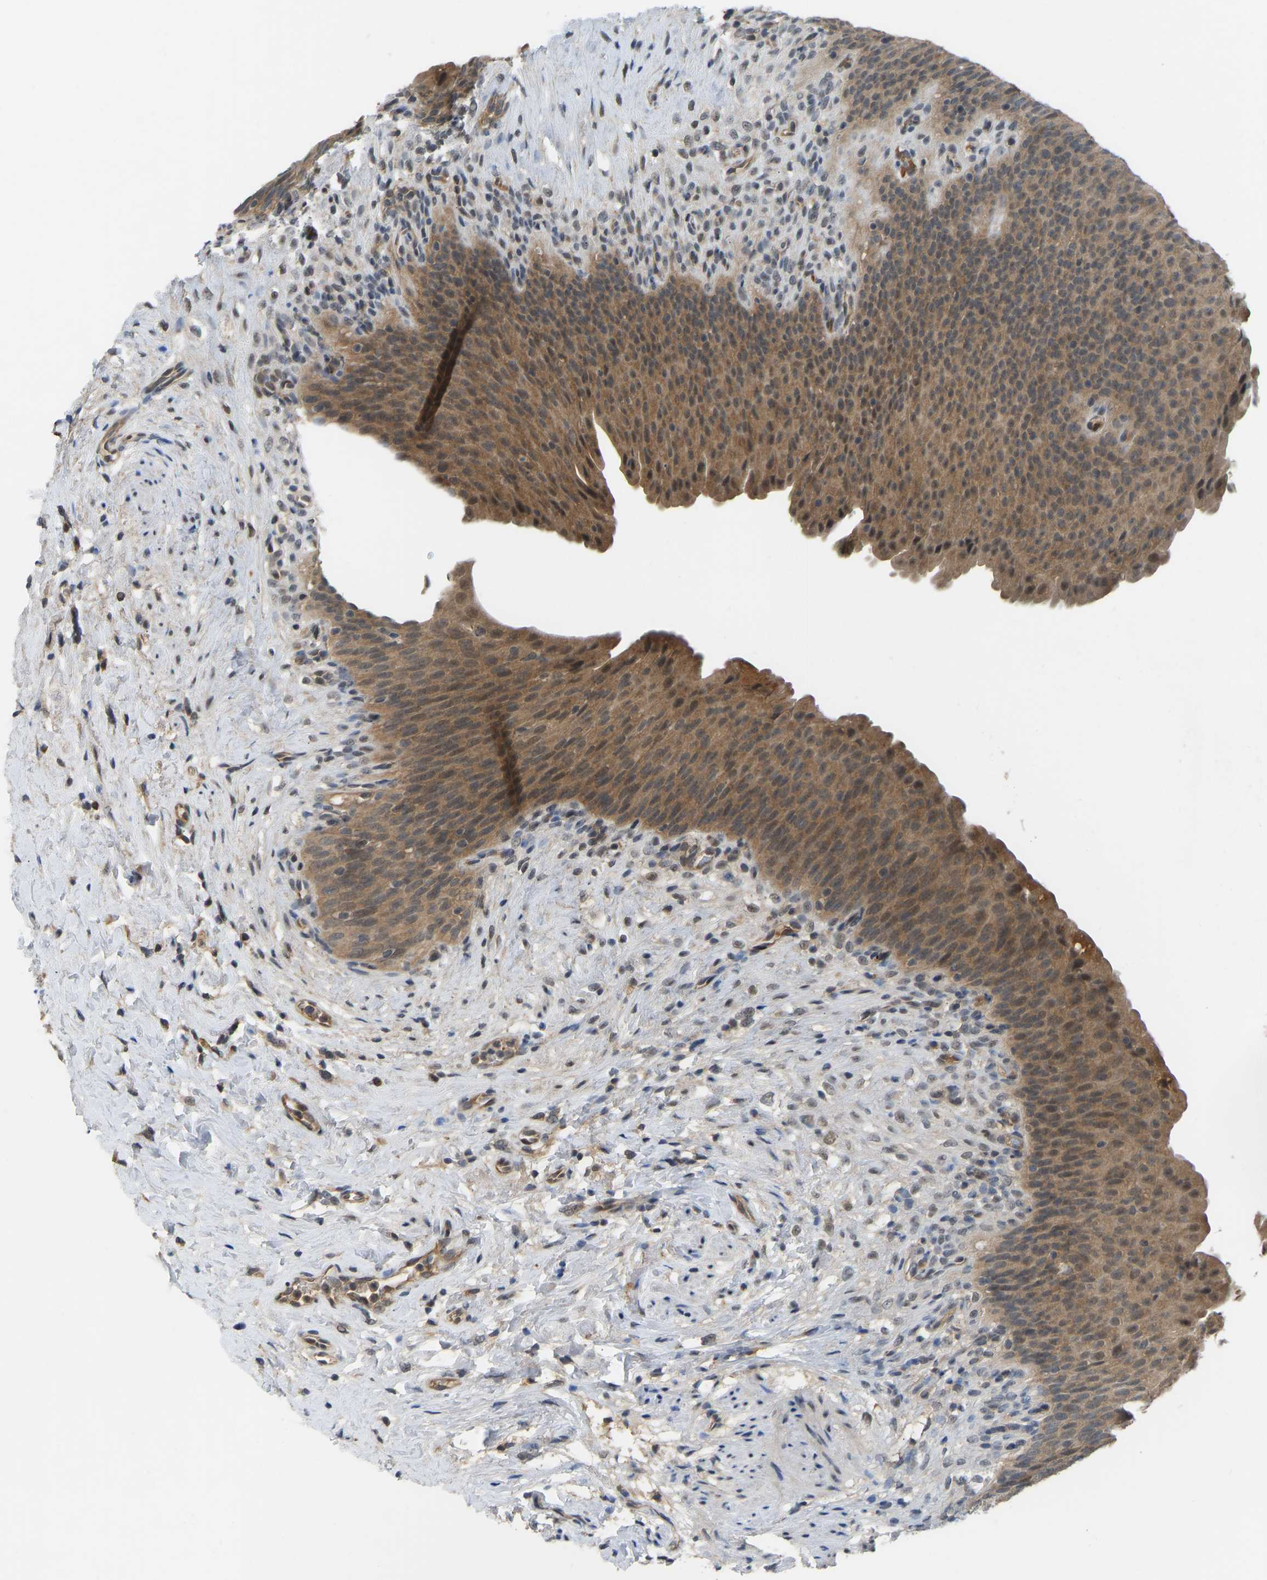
{"staining": {"intensity": "moderate", "quantity": ">75%", "location": "cytoplasmic/membranous,nuclear"}, "tissue": "urinary bladder", "cell_type": "Urothelial cells", "image_type": "normal", "snomed": [{"axis": "morphology", "description": "Normal tissue, NOS"}, {"axis": "topography", "description": "Urinary bladder"}], "caption": "Approximately >75% of urothelial cells in normal urinary bladder exhibit moderate cytoplasmic/membranous,nuclear protein expression as visualized by brown immunohistochemical staining.", "gene": "ZNF251", "patient": {"sex": "female", "age": 79}}